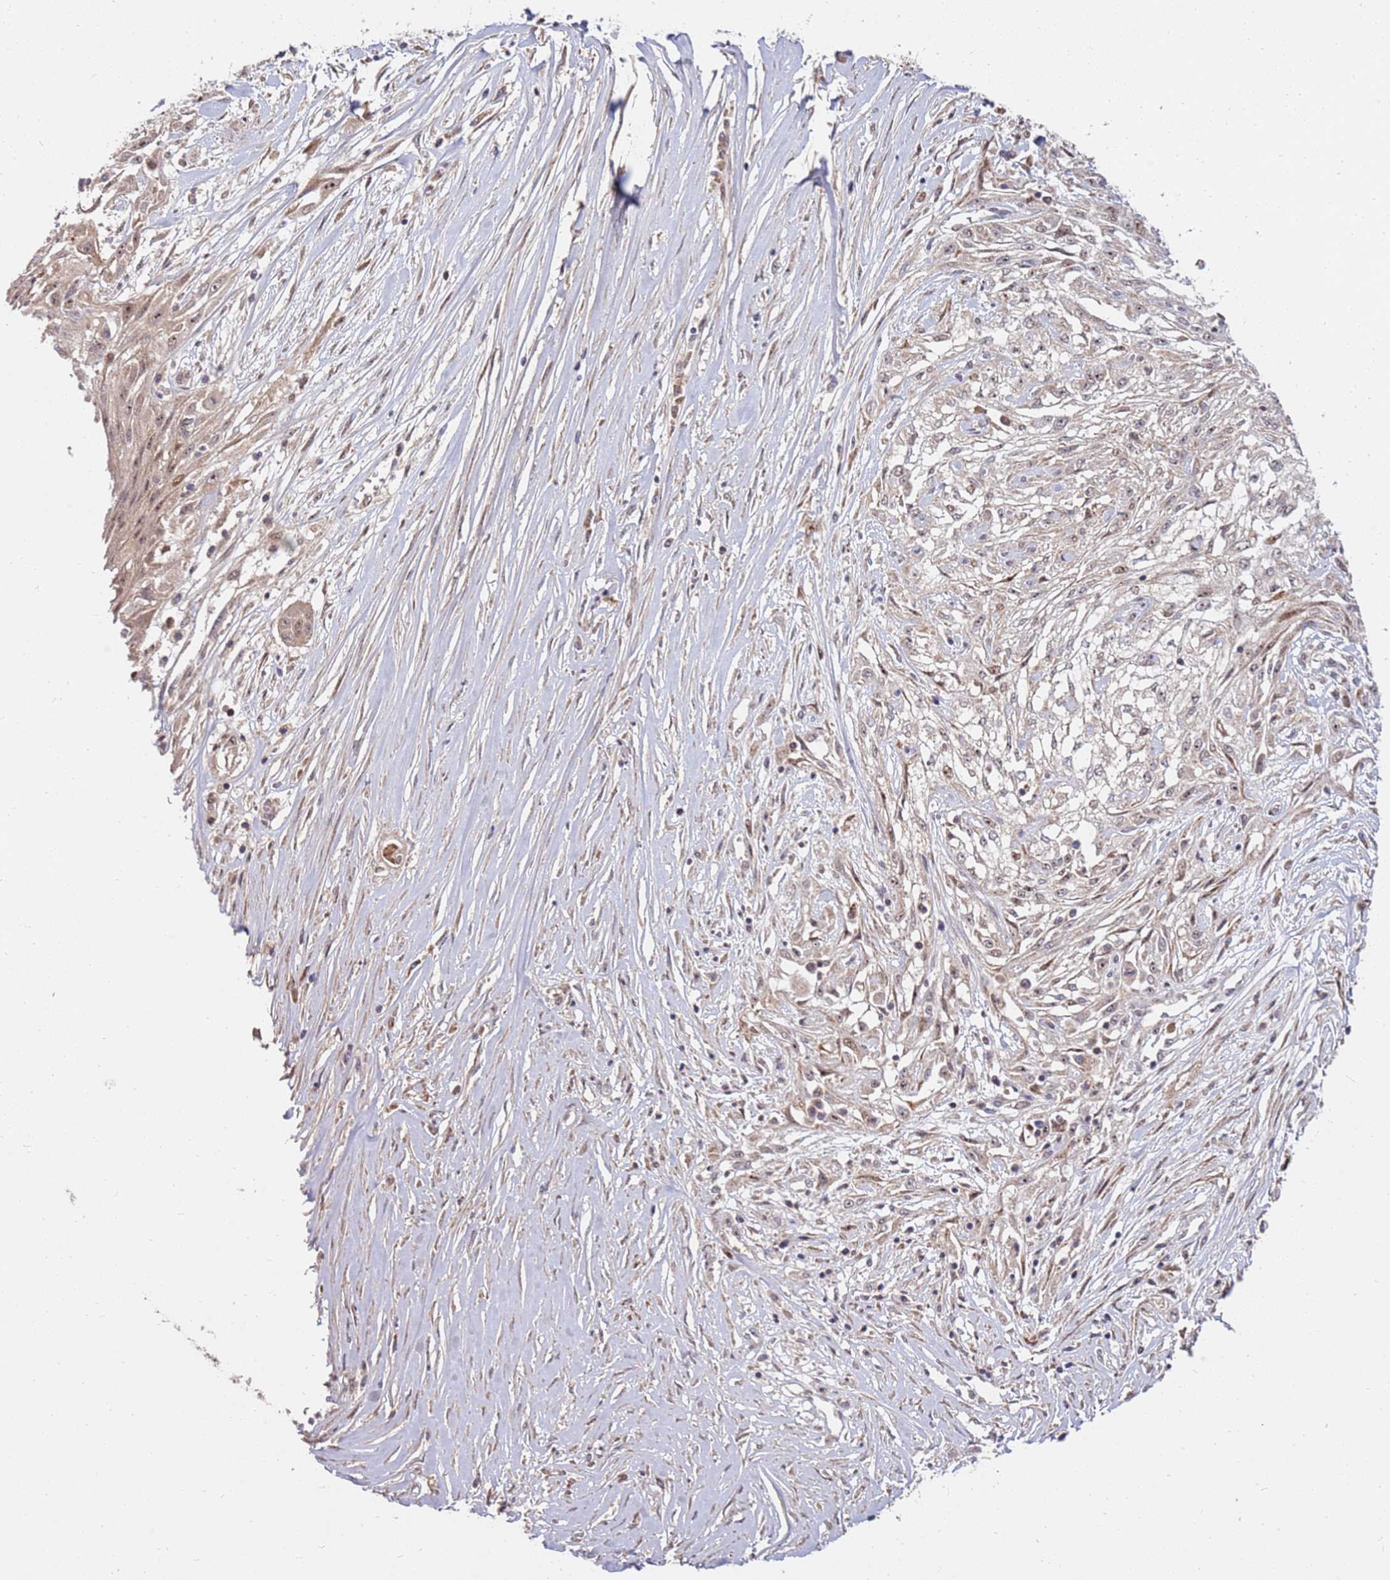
{"staining": {"intensity": "moderate", "quantity": "25%-75%", "location": "cytoplasmic/membranous,nuclear"}, "tissue": "skin cancer", "cell_type": "Tumor cells", "image_type": "cancer", "snomed": [{"axis": "morphology", "description": "Squamous cell carcinoma, NOS"}, {"axis": "morphology", "description": "Squamous cell carcinoma, metastatic, NOS"}, {"axis": "topography", "description": "Skin"}, {"axis": "topography", "description": "Lymph node"}], "caption": "Tumor cells reveal medium levels of moderate cytoplasmic/membranous and nuclear positivity in about 25%-75% of cells in human squamous cell carcinoma (skin).", "gene": "KIF25", "patient": {"sex": "male", "age": 75}}